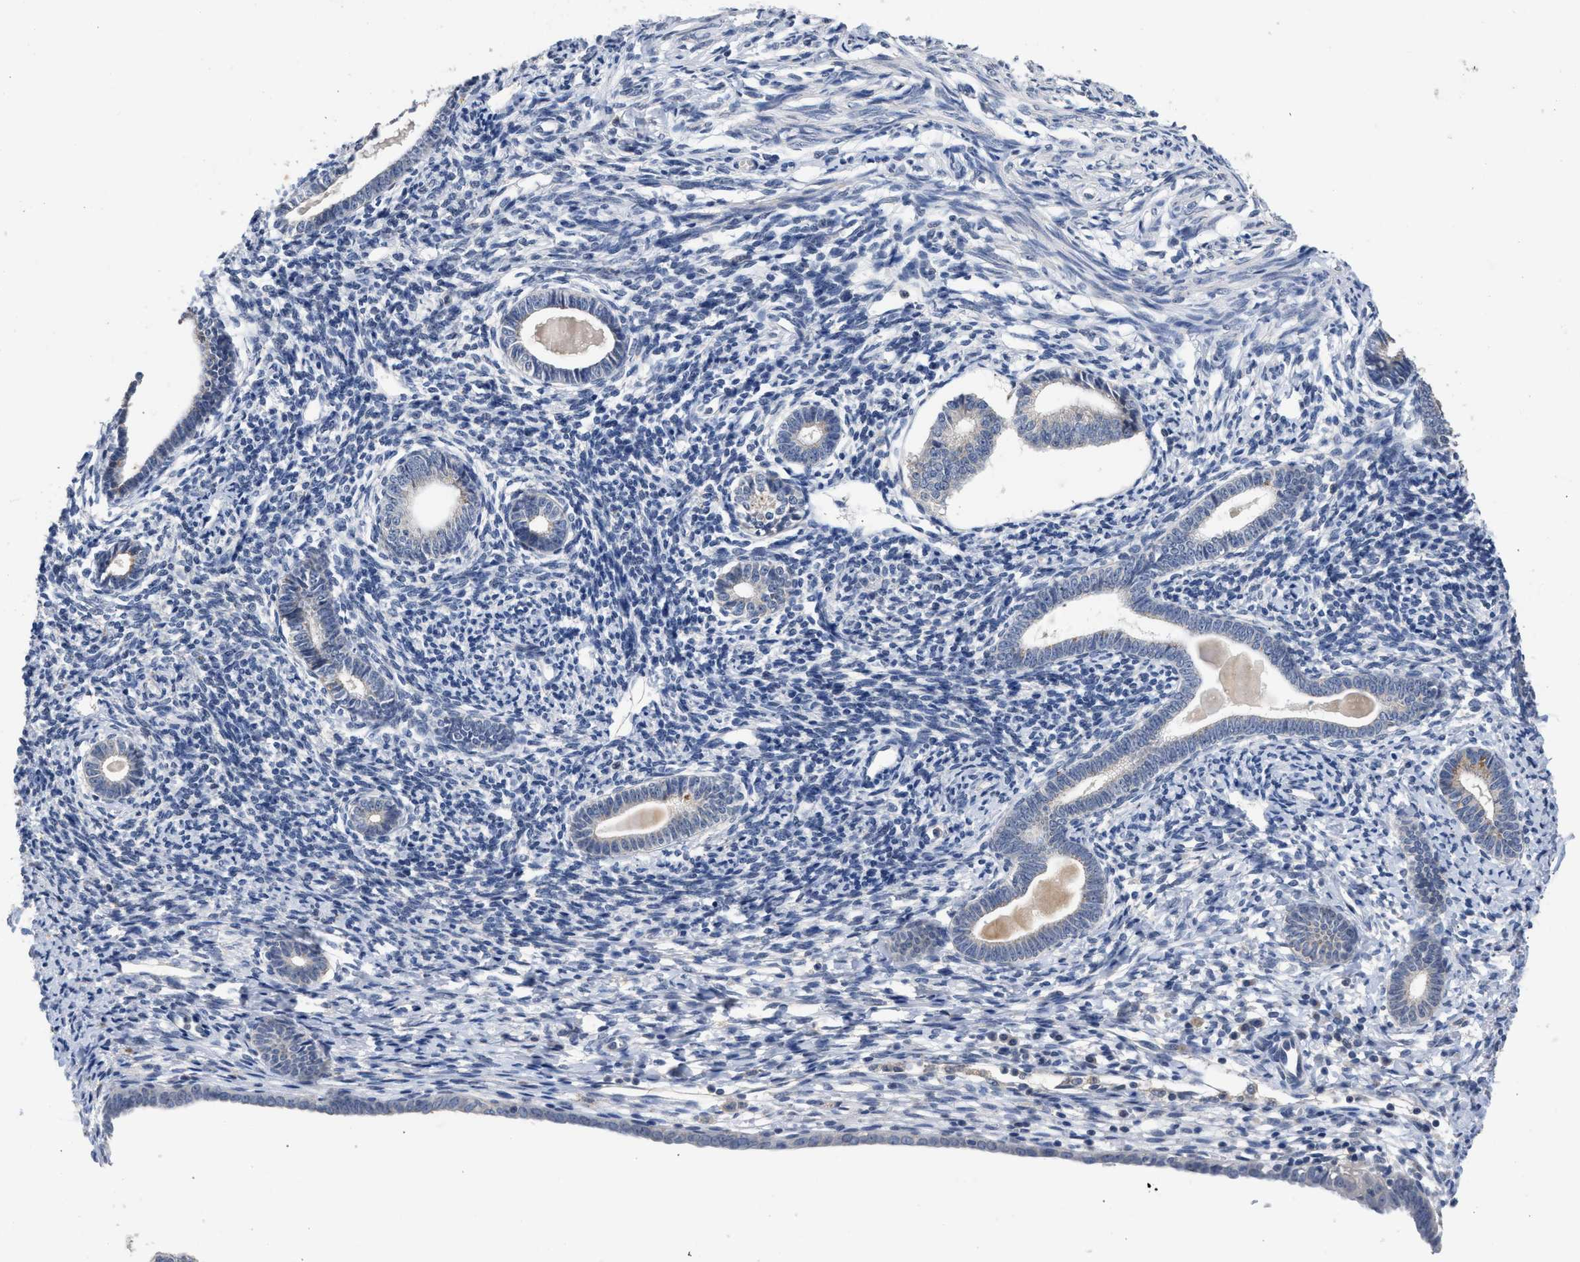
{"staining": {"intensity": "negative", "quantity": "none", "location": "none"}, "tissue": "endometrium", "cell_type": "Cells in endometrial stroma", "image_type": "normal", "snomed": [{"axis": "morphology", "description": "Normal tissue, NOS"}, {"axis": "topography", "description": "Endometrium"}], "caption": "An immunohistochemistry micrograph of normal endometrium is shown. There is no staining in cells in endometrial stroma of endometrium.", "gene": "CSF3R", "patient": {"sex": "female", "age": 71}}